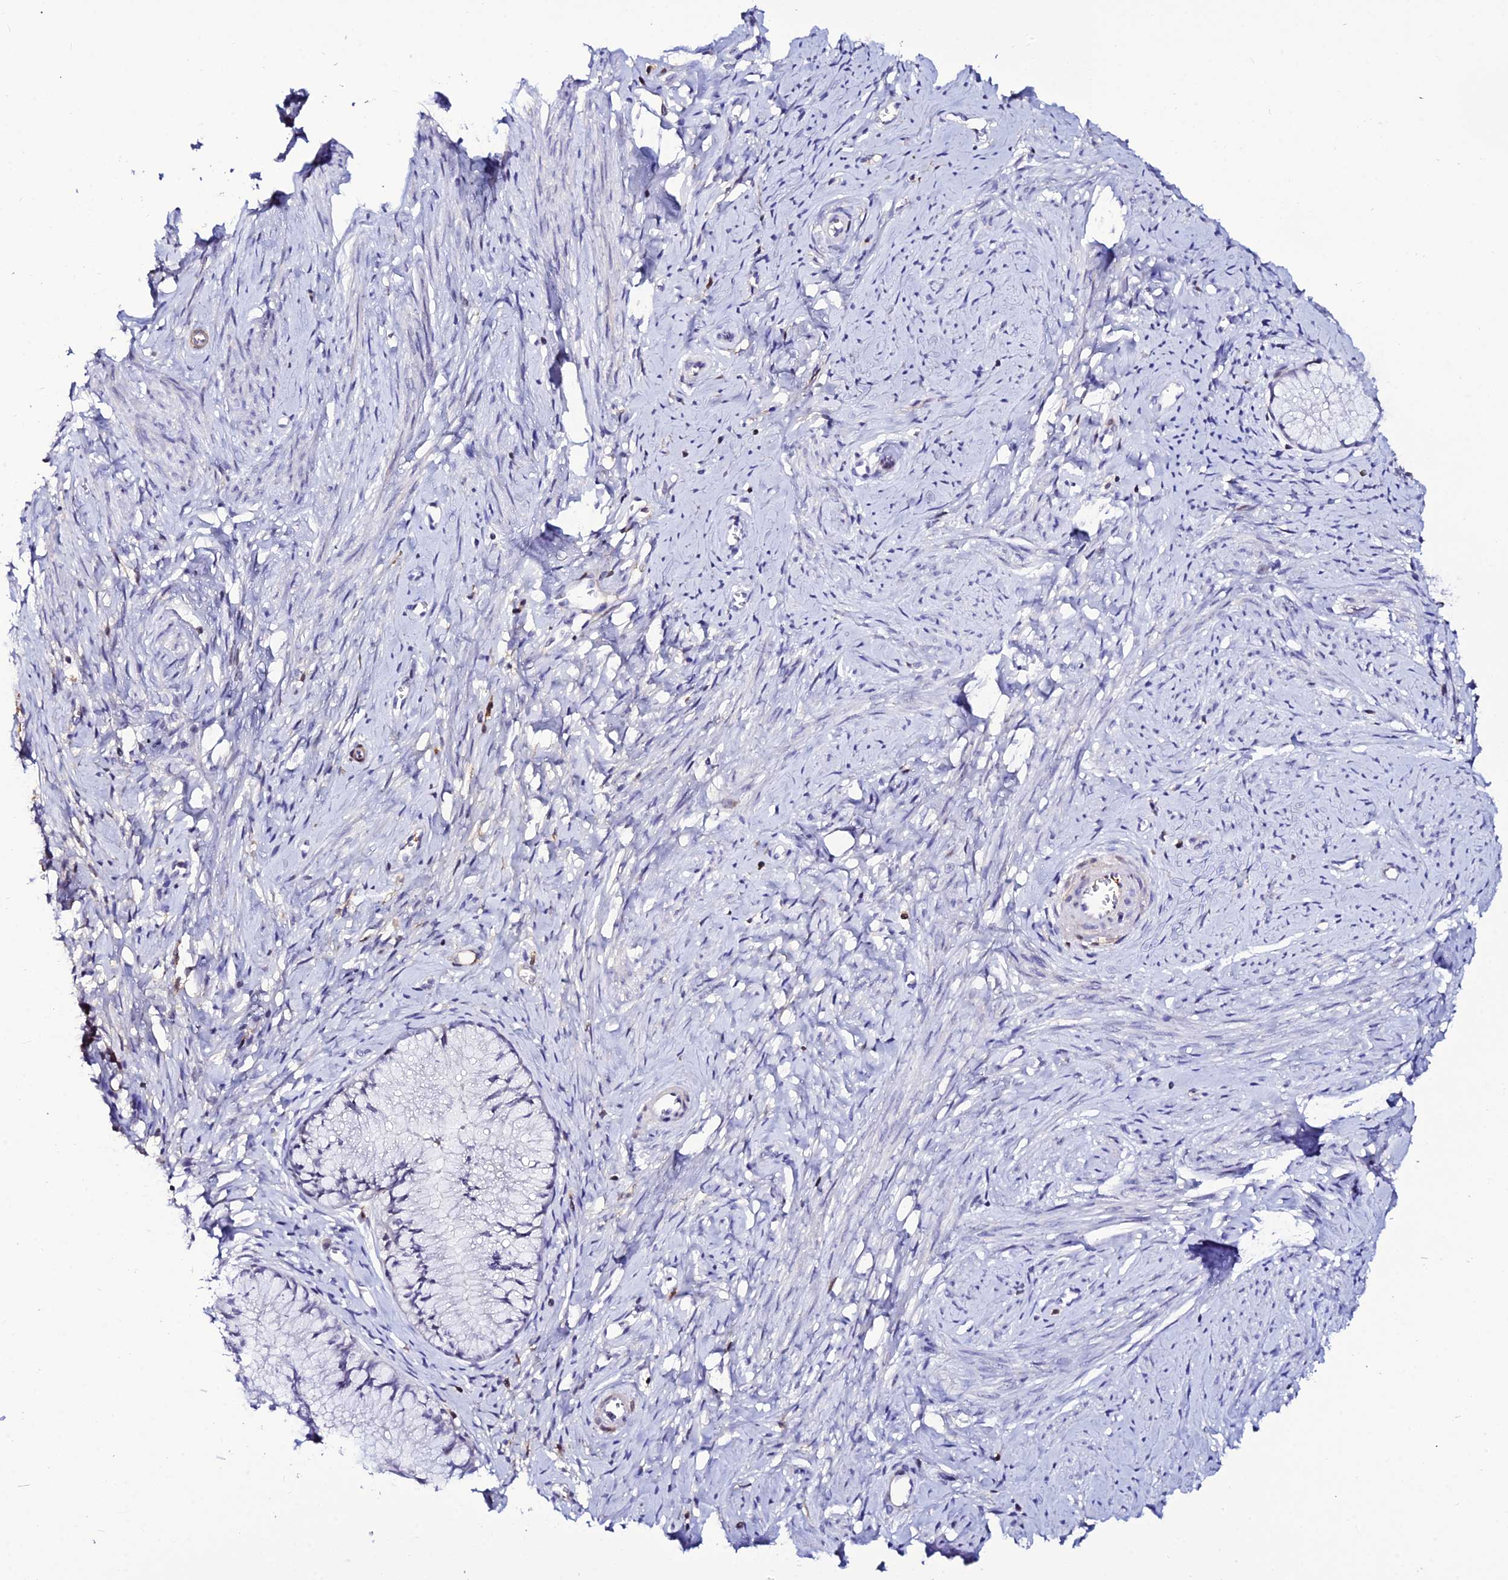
{"staining": {"intensity": "negative", "quantity": "none", "location": "none"}, "tissue": "cervix", "cell_type": "Glandular cells", "image_type": "normal", "snomed": [{"axis": "morphology", "description": "Normal tissue, NOS"}, {"axis": "topography", "description": "Cervix"}], "caption": "Immunohistochemistry (IHC) of benign human cervix reveals no expression in glandular cells. (DAB (3,3'-diaminobenzidine) immunohistochemistry visualized using brightfield microscopy, high magnification).", "gene": "DEFB132", "patient": {"sex": "female", "age": 42}}